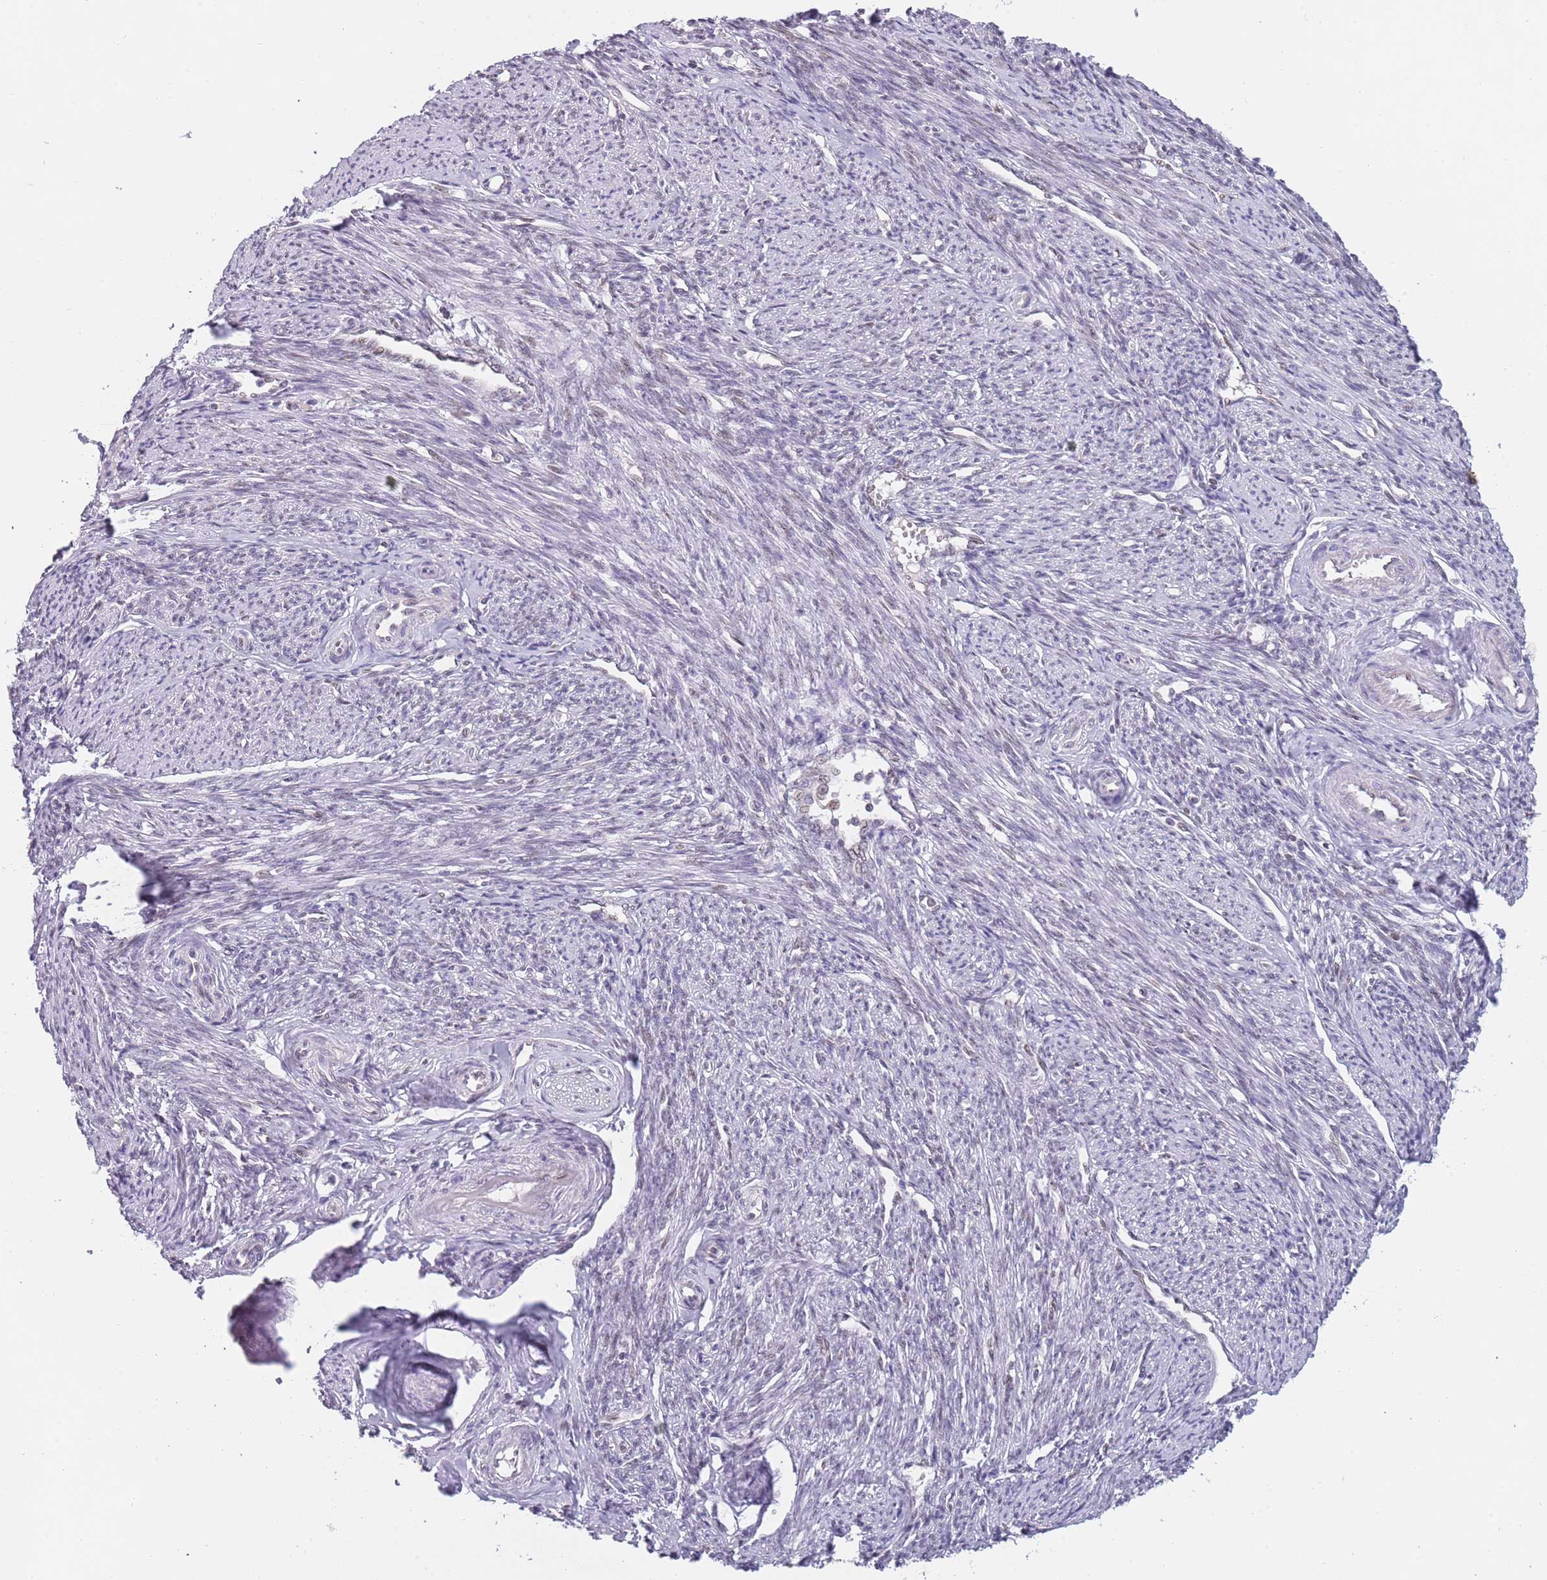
{"staining": {"intensity": "weak", "quantity": "<25%", "location": "nuclear"}, "tissue": "smooth muscle", "cell_type": "Smooth muscle cells", "image_type": "normal", "snomed": [{"axis": "morphology", "description": "Normal tissue, NOS"}, {"axis": "topography", "description": "Smooth muscle"}, {"axis": "topography", "description": "Uterus"}], "caption": "This is an immunohistochemistry micrograph of benign human smooth muscle. There is no staining in smooth muscle cells.", "gene": "KLHDC2", "patient": {"sex": "female", "age": 59}}